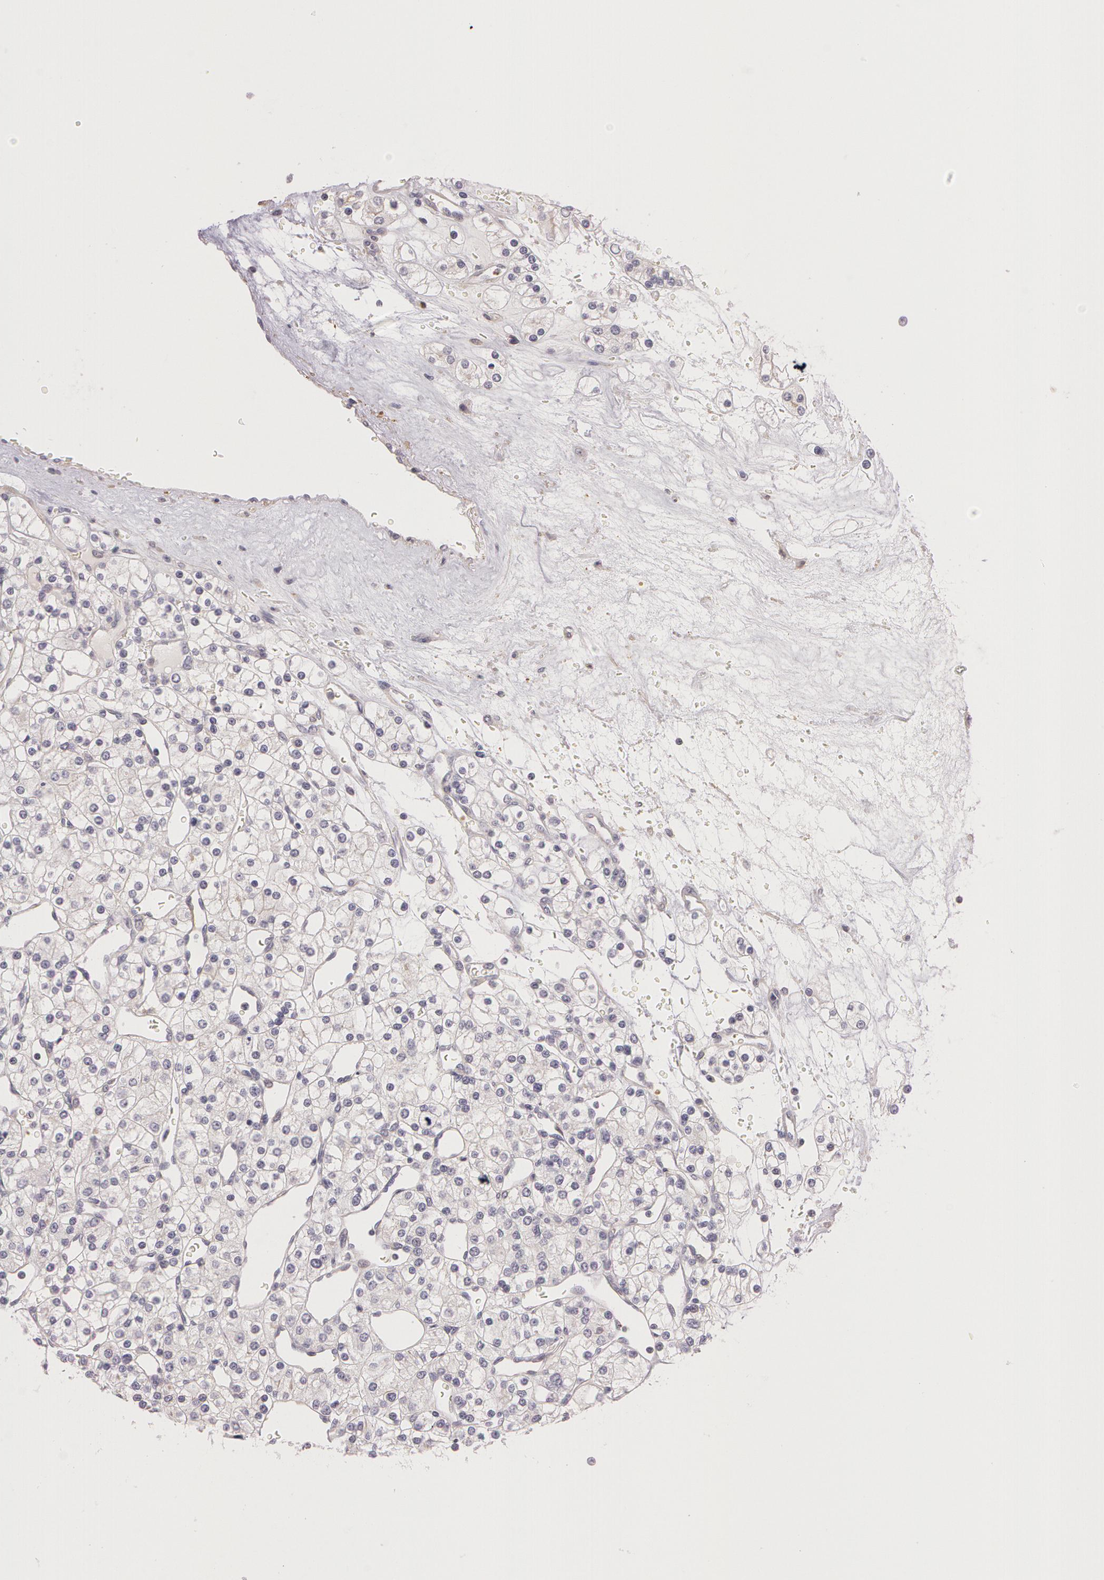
{"staining": {"intensity": "negative", "quantity": "none", "location": "none"}, "tissue": "renal cancer", "cell_type": "Tumor cells", "image_type": "cancer", "snomed": [{"axis": "morphology", "description": "Adenocarcinoma, NOS"}, {"axis": "topography", "description": "Kidney"}], "caption": "An image of renal cancer stained for a protein reveals no brown staining in tumor cells. The staining was performed using DAB to visualize the protein expression in brown, while the nuclei were stained in blue with hematoxylin (Magnification: 20x).", "gene": "G2E3", "patient": {"sex": "female", "age": 62}}